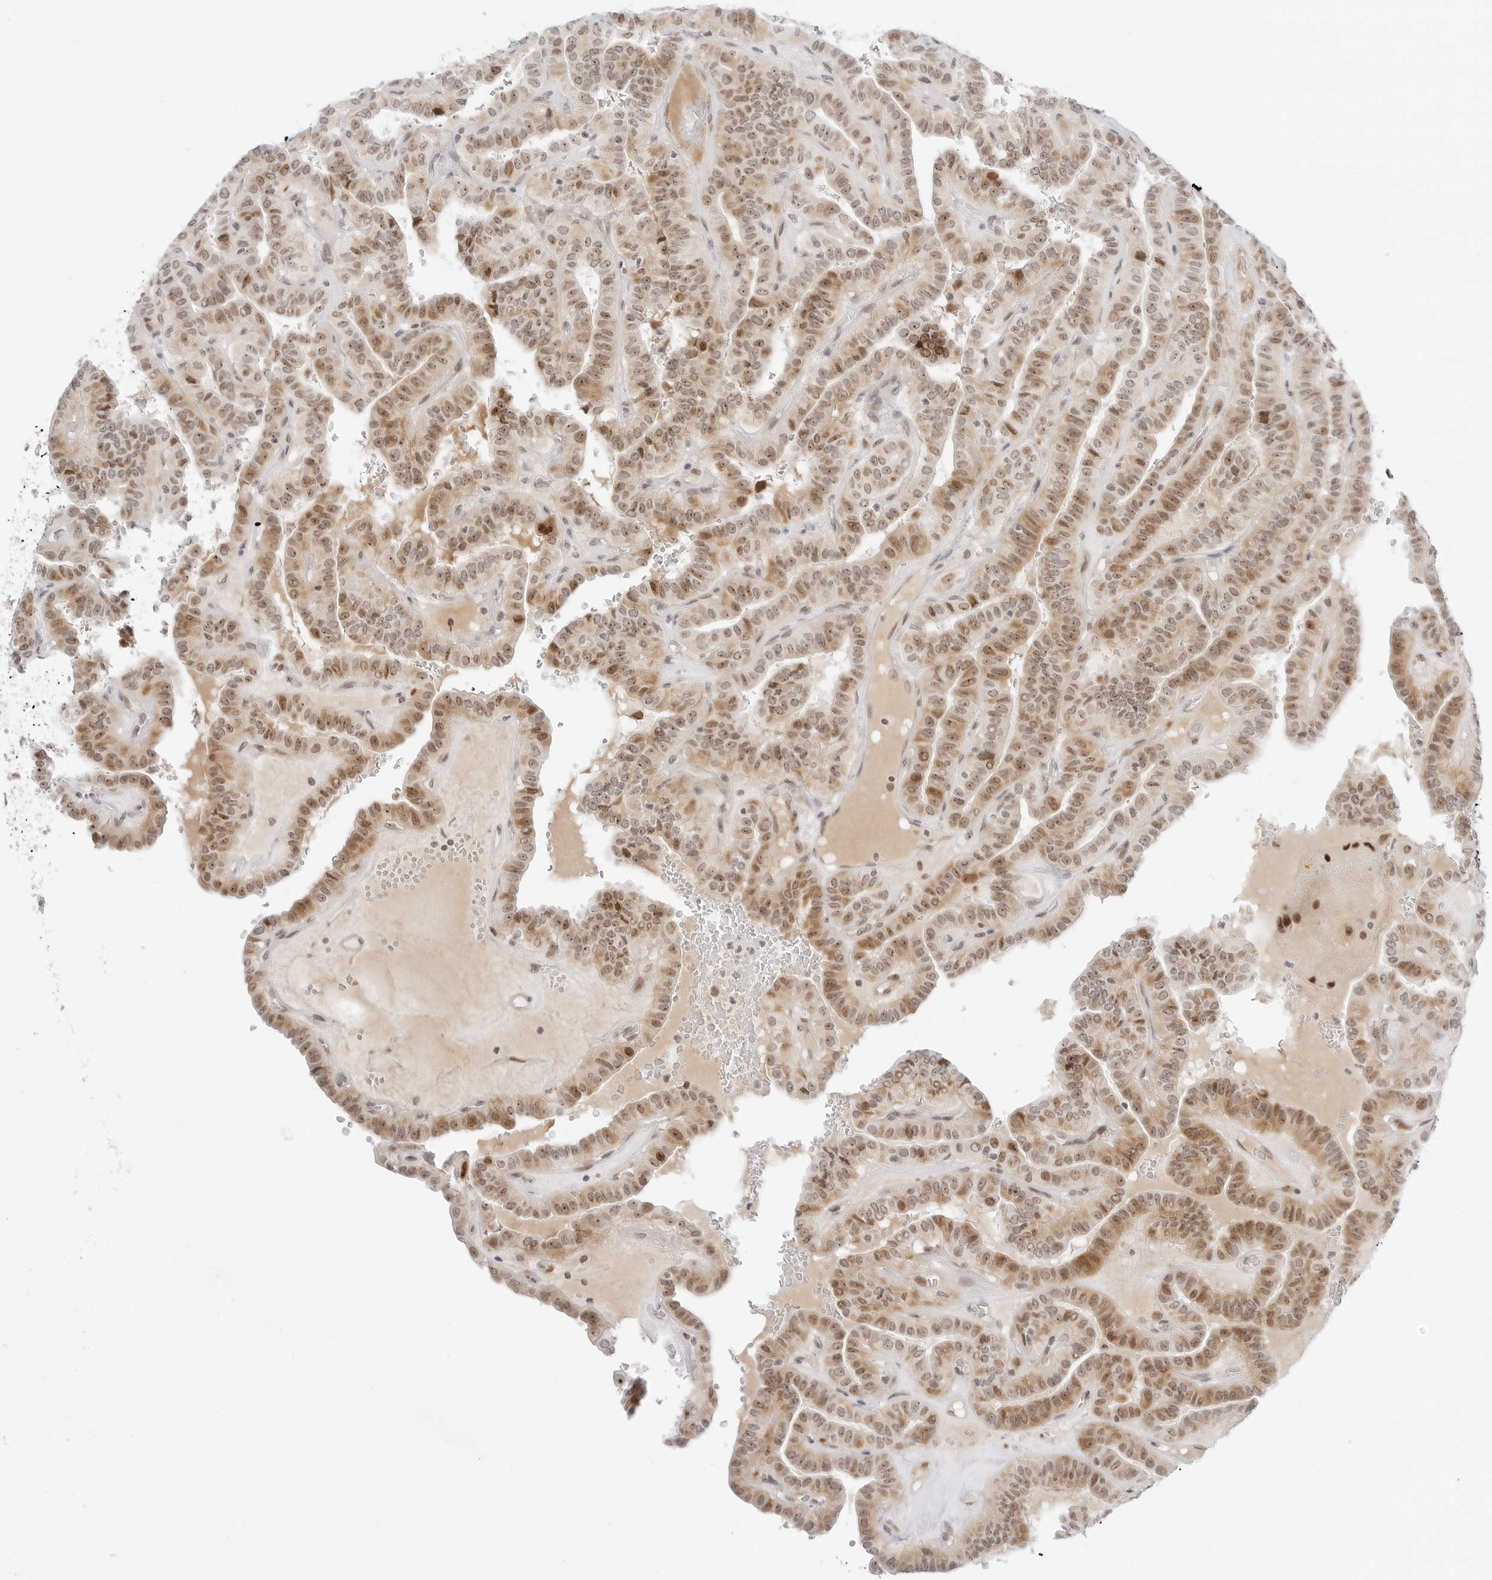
{"staining": {"intensity": "moderate", "quantity": ">75%", "location": "cytoplasmic/membranous,nuclear"}, "tissue": "thyroid cancer", "cell_type": "Tumor cells", "image_type": "cancer", "snomed": [{"axis": "morphology", "description": "Papillary adenocarcinoma, NOS"}, {"axis": "topography", "description": "Thyroid gland"}], "caption": "Protein staining reveals moderate cytoplasmic/membranous and nuclear staining in approximately >75% of tumor cells in thyroid cancer.", "gene": "HIPK3", "patient": {"sex": "male", "age": 77}}